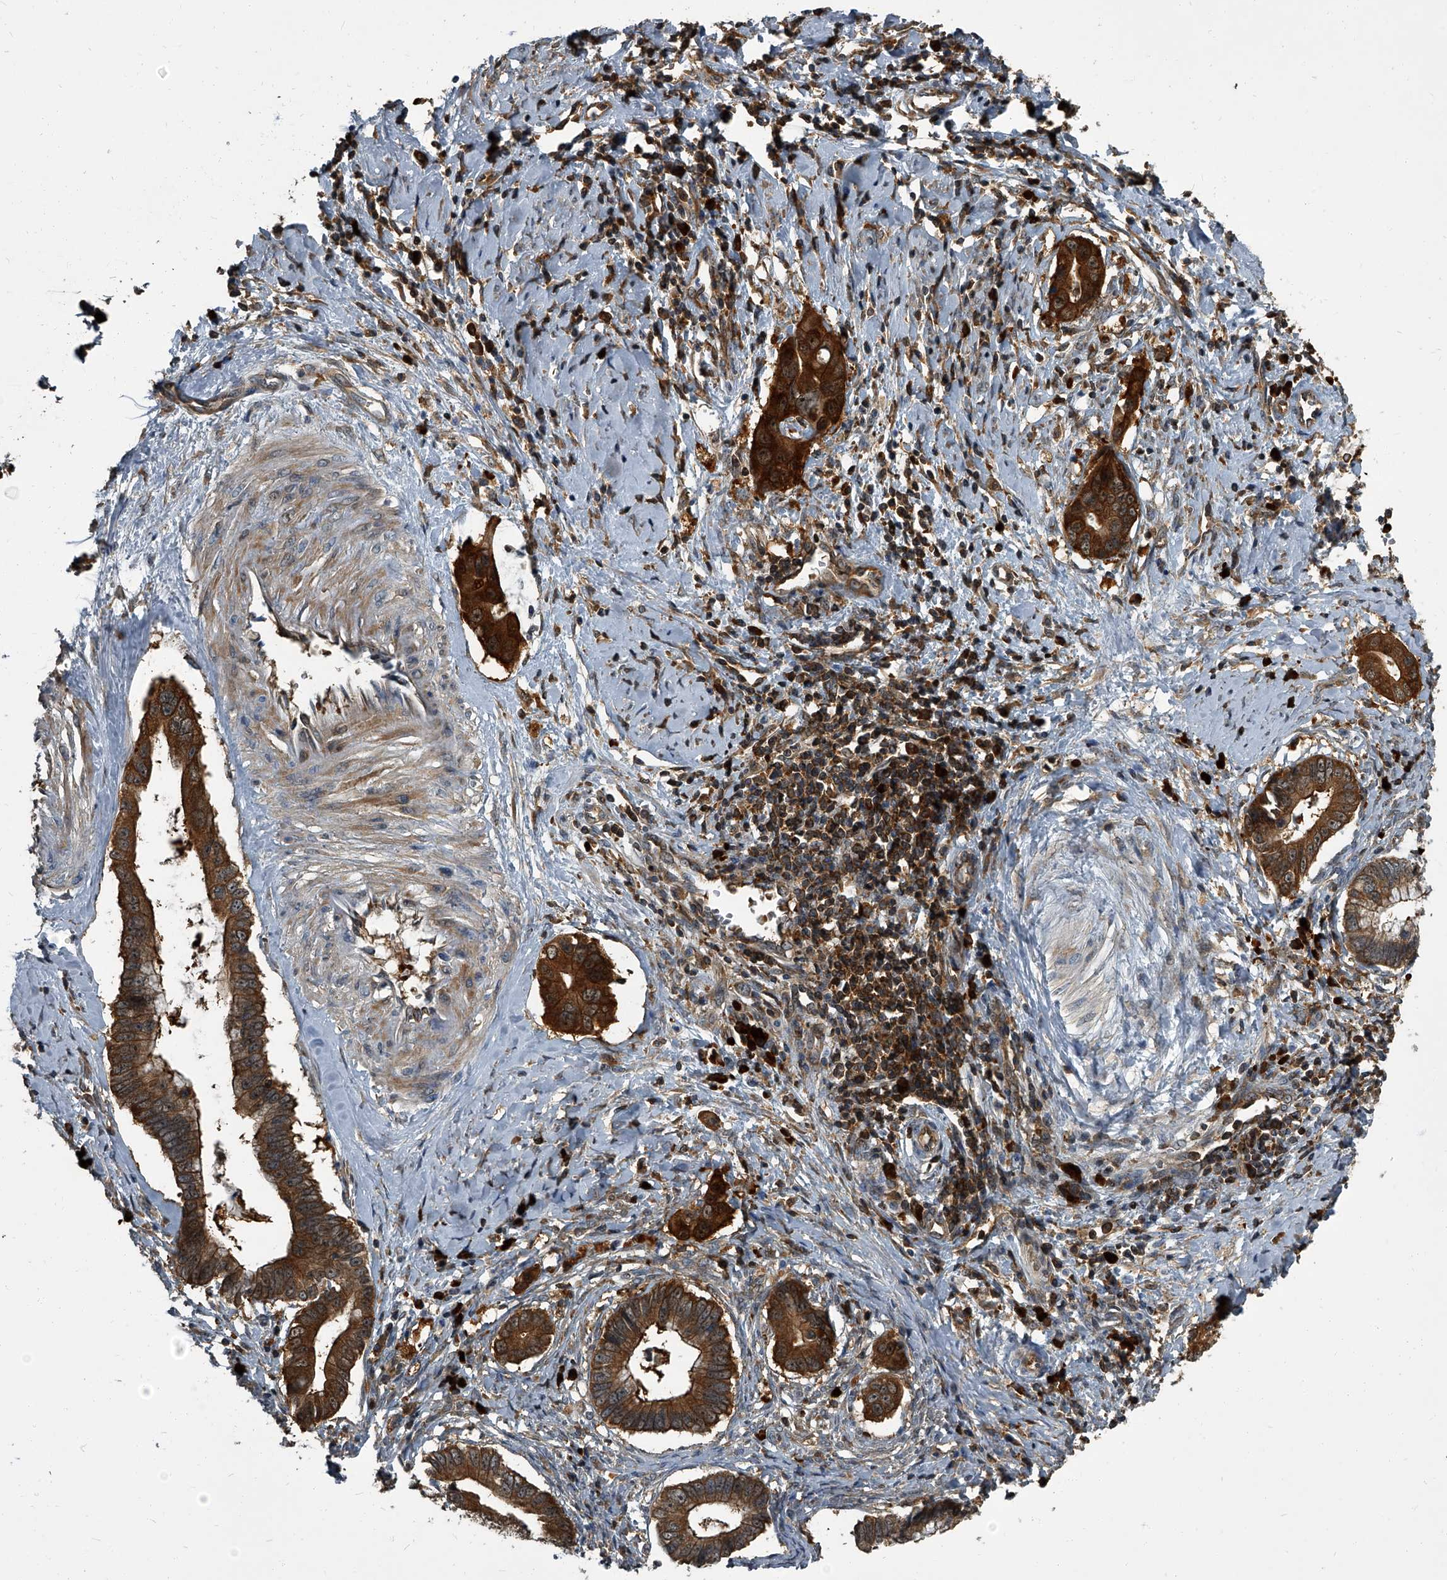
{"staining": {"intensity": "strong", "quantity": ">75%", "location": "cytoplasmic/membranous"}, "tissue": "cervical cancer", "cell_type": "Tumor cells", "image_type": "cancer", "snomed": [{"axis": "morphology", "description": "Adenocarcinoma, NOS"}, {"axis": "topography", "description": "Cervix"}], "caption": "Adenocarcinoma (cervical) stained with DAB immunohistochemistry shows high levels of strong cytoplasmic/membranous positivity in approximately >75% of tumor cells.", "gene": "CDV3", "patient": {"sex": "female", "age": 44}}